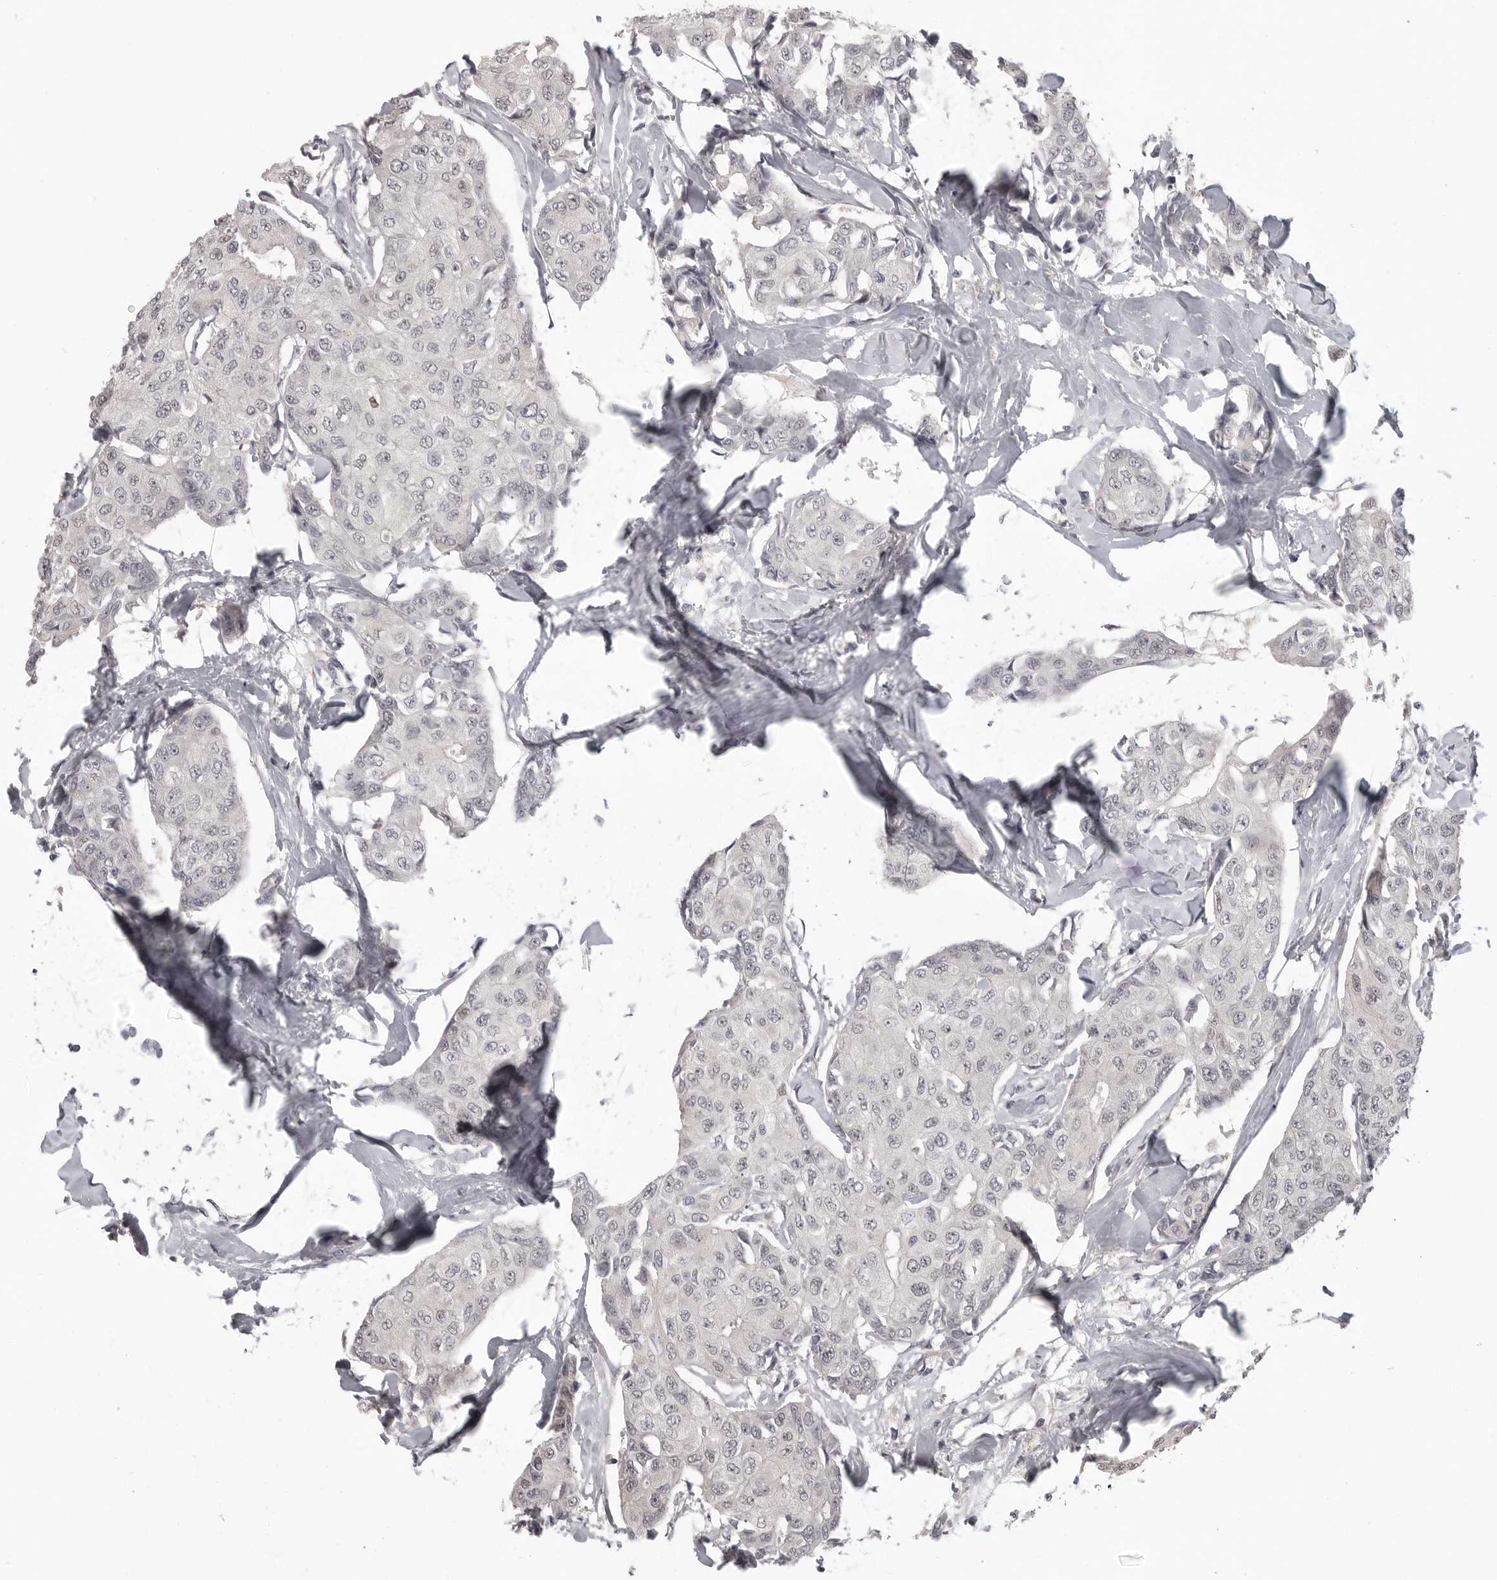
{"staining": {"intensity": "negative", "quantity": "none", "location": "none"}, "tissue": "breast cancer", "cell_type": "Tumor cells", "image_type": "cancer", "snomed": [{"axis": "morphology", "description": "Duct carcinoma"}, {"axis": "topography", "description": "Breast"}], "caption": "Breast intraductal carcinoma was stained to show a protein in brown. There is no significant staining in tumor cells. (Brightfield microscopy of DAB immunohistochemistry (IHC) at high magnification).", "gene": "UROD", "patient": {"sex": "female", "age": 80}}